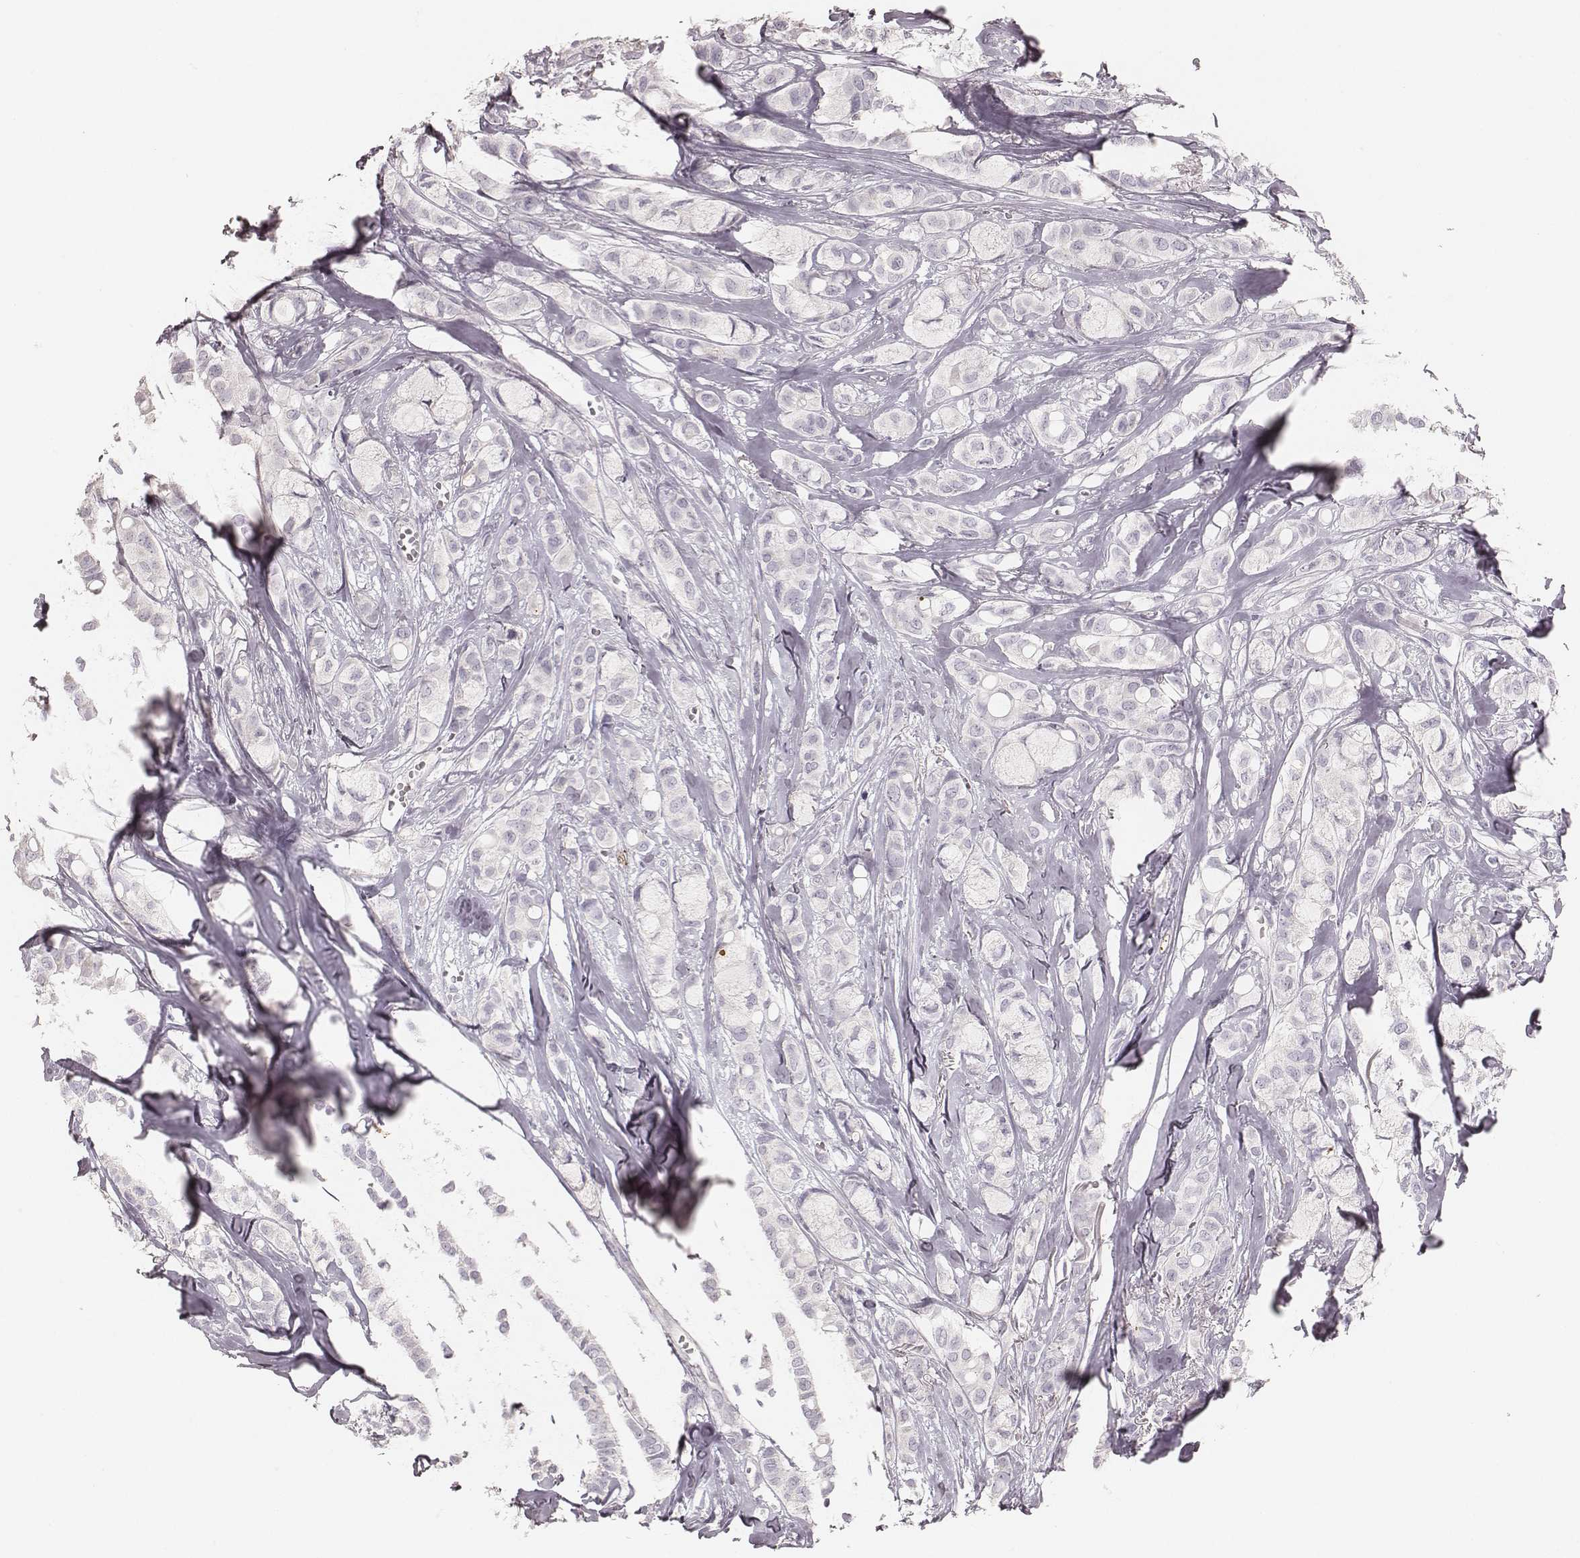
{"staining": {"intensity": "negative", "quantity": "none", "location": "none"}, "tissue": "breast cancer", "cell_type": "Tumor cells", "image_type": "cancer", "snomed": [{"axis": "morphology", "description": "Duct carcinoma"}, {"axis": "topography", "description": "Breast"}], "caption": "Tumor cells show no significant staining in breast intraductal carcinoma. The staining is performed using DAB (3,3'-diaminobenzidine) brown chromogen with nuclei counter-stained in using hematoxylin.", "gene": "ZP4", "patient": {"sex": "female", "age": 85}}